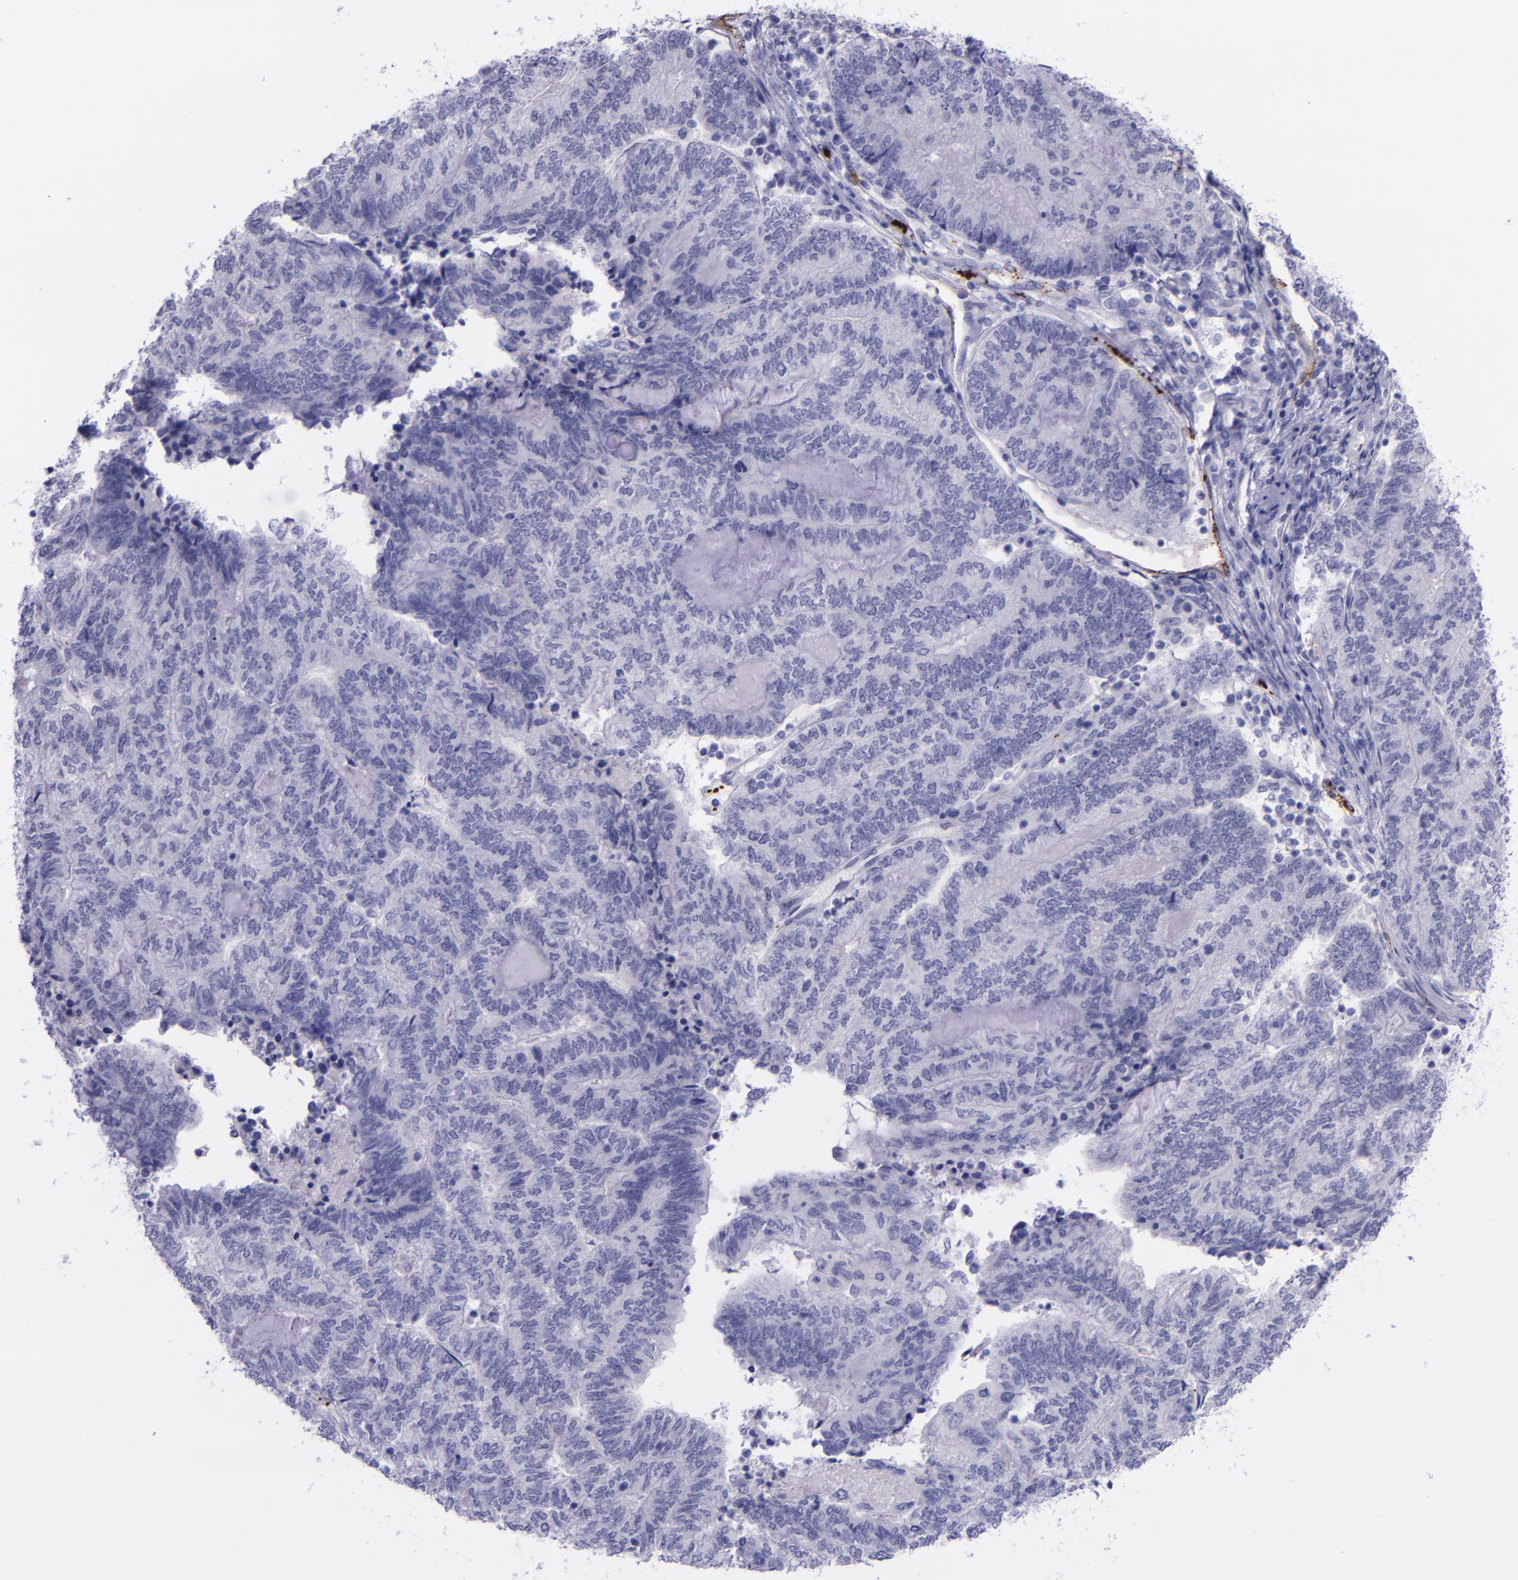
{"staining": {"intensity": "negative", "quantity": "none", "location": "none"}, "tissue": "endometrial cancer", "cell_type": "Tumor cells", "image_type": "cancer", "snomed": [{"axis": "morphology", "description": "Adenocarcinoma, NOS"}, {"axis": "topography", "description": "Uterus"}, {"axis": "topography", "description": "Endometrium"}], "caption": "This is an IHC micrograph of endometrial cancer (adenocarcinoma). There is no expression in tumor cells.", "gene": "SELE", "patient": {"sex": "female", "age": 70}}